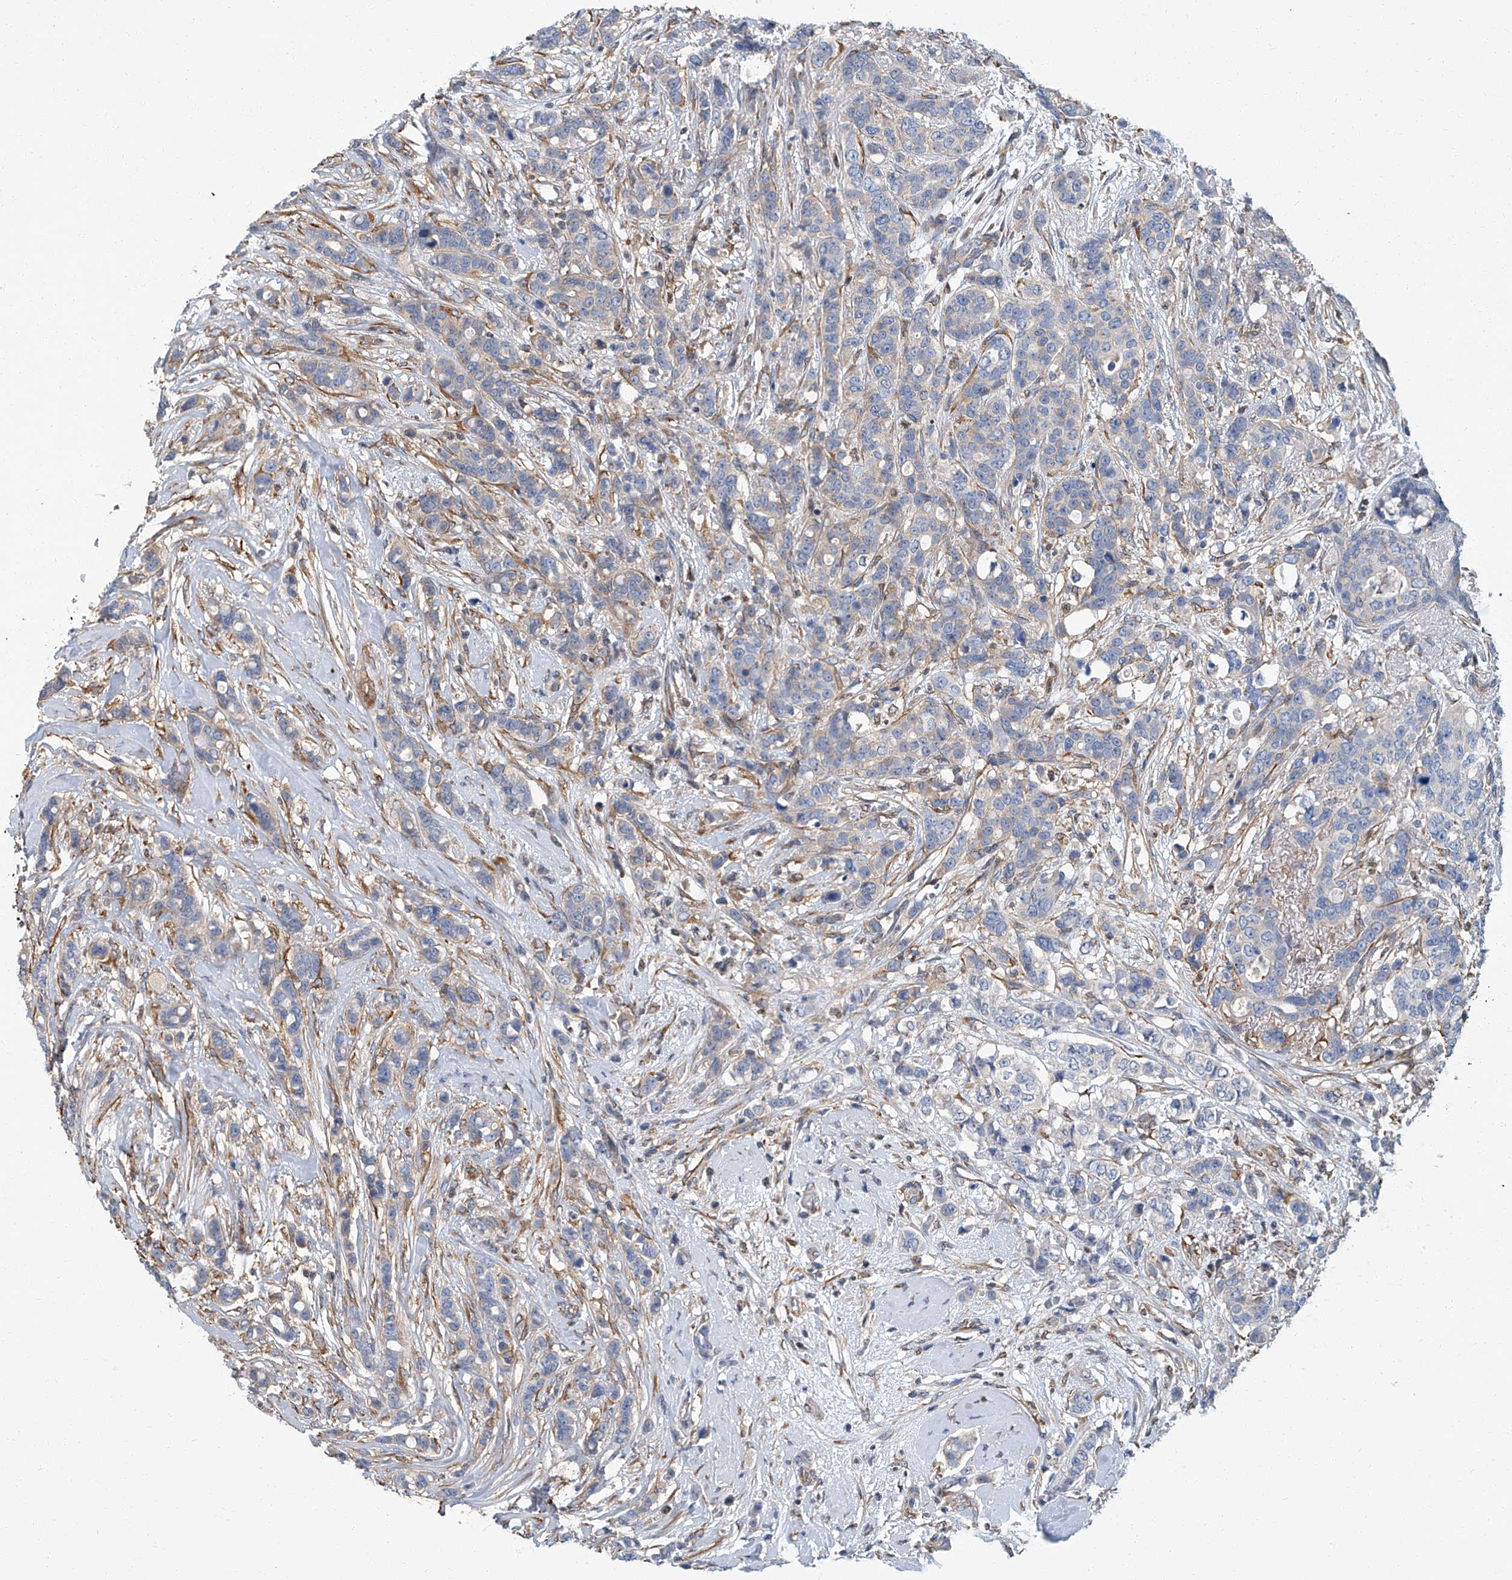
{"staining": {"intensity": "negative", "quantity": "none", "location": "none"}, "tissue": "breast cancer", "cell_type": "Tumor cells", "image_type": "cancer", "snomed": [{"axis": "morphology", "description": "Lobular carcinoma"}, {"axis": "topography", "description": "Breast"}], "caption": "Tumor cells are negative for protein expression in human lobular carcinoma (breast).", "gene": "PSMB10", "patient": {"sex": "female", "age": 51}}